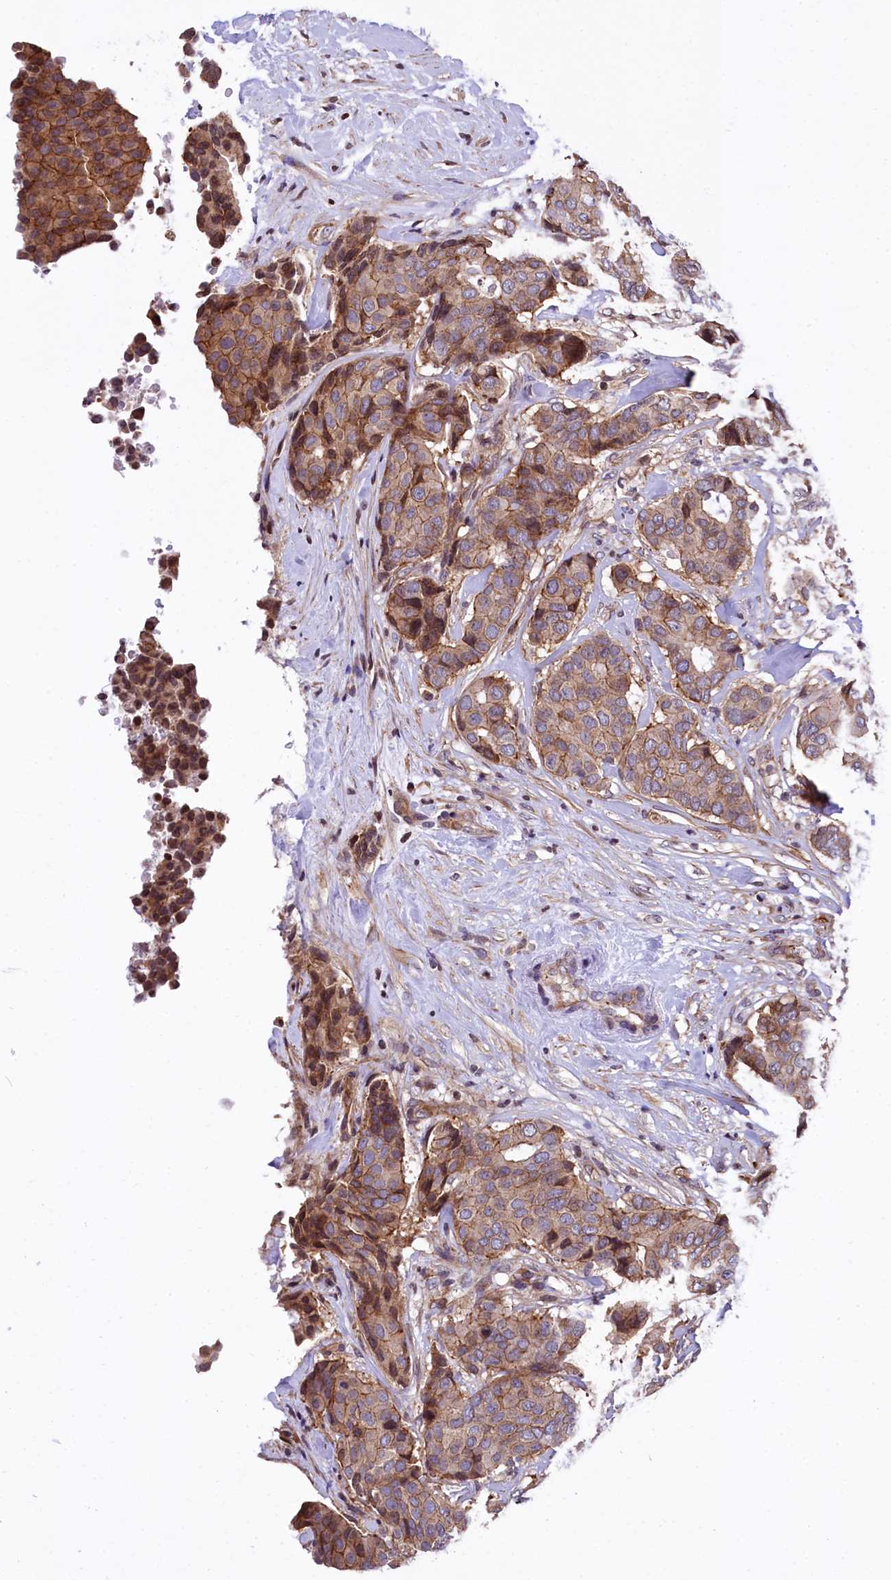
{"staining": {"intensity": "moderate", "quantity": ">75%", "location": "cytoplasmic/membranous"}, "tissue": "breast cancer", "cell_type": "Tumor cells", "image_type": "cancer", "snomed": [{"axis": "morphology", "description": "Duct carcinoma"}, {"axis": "topography", "description": "Breast"}], "caption": "About >75% of tumor cells in human breast invasive ductal carcinoma exhibit moderate cytoplasmic/membranous protein staining as visualized by brown immunohistochemical staining.", "gene": "ZNF2", "patient": {"sex": "female", "age": 75}}